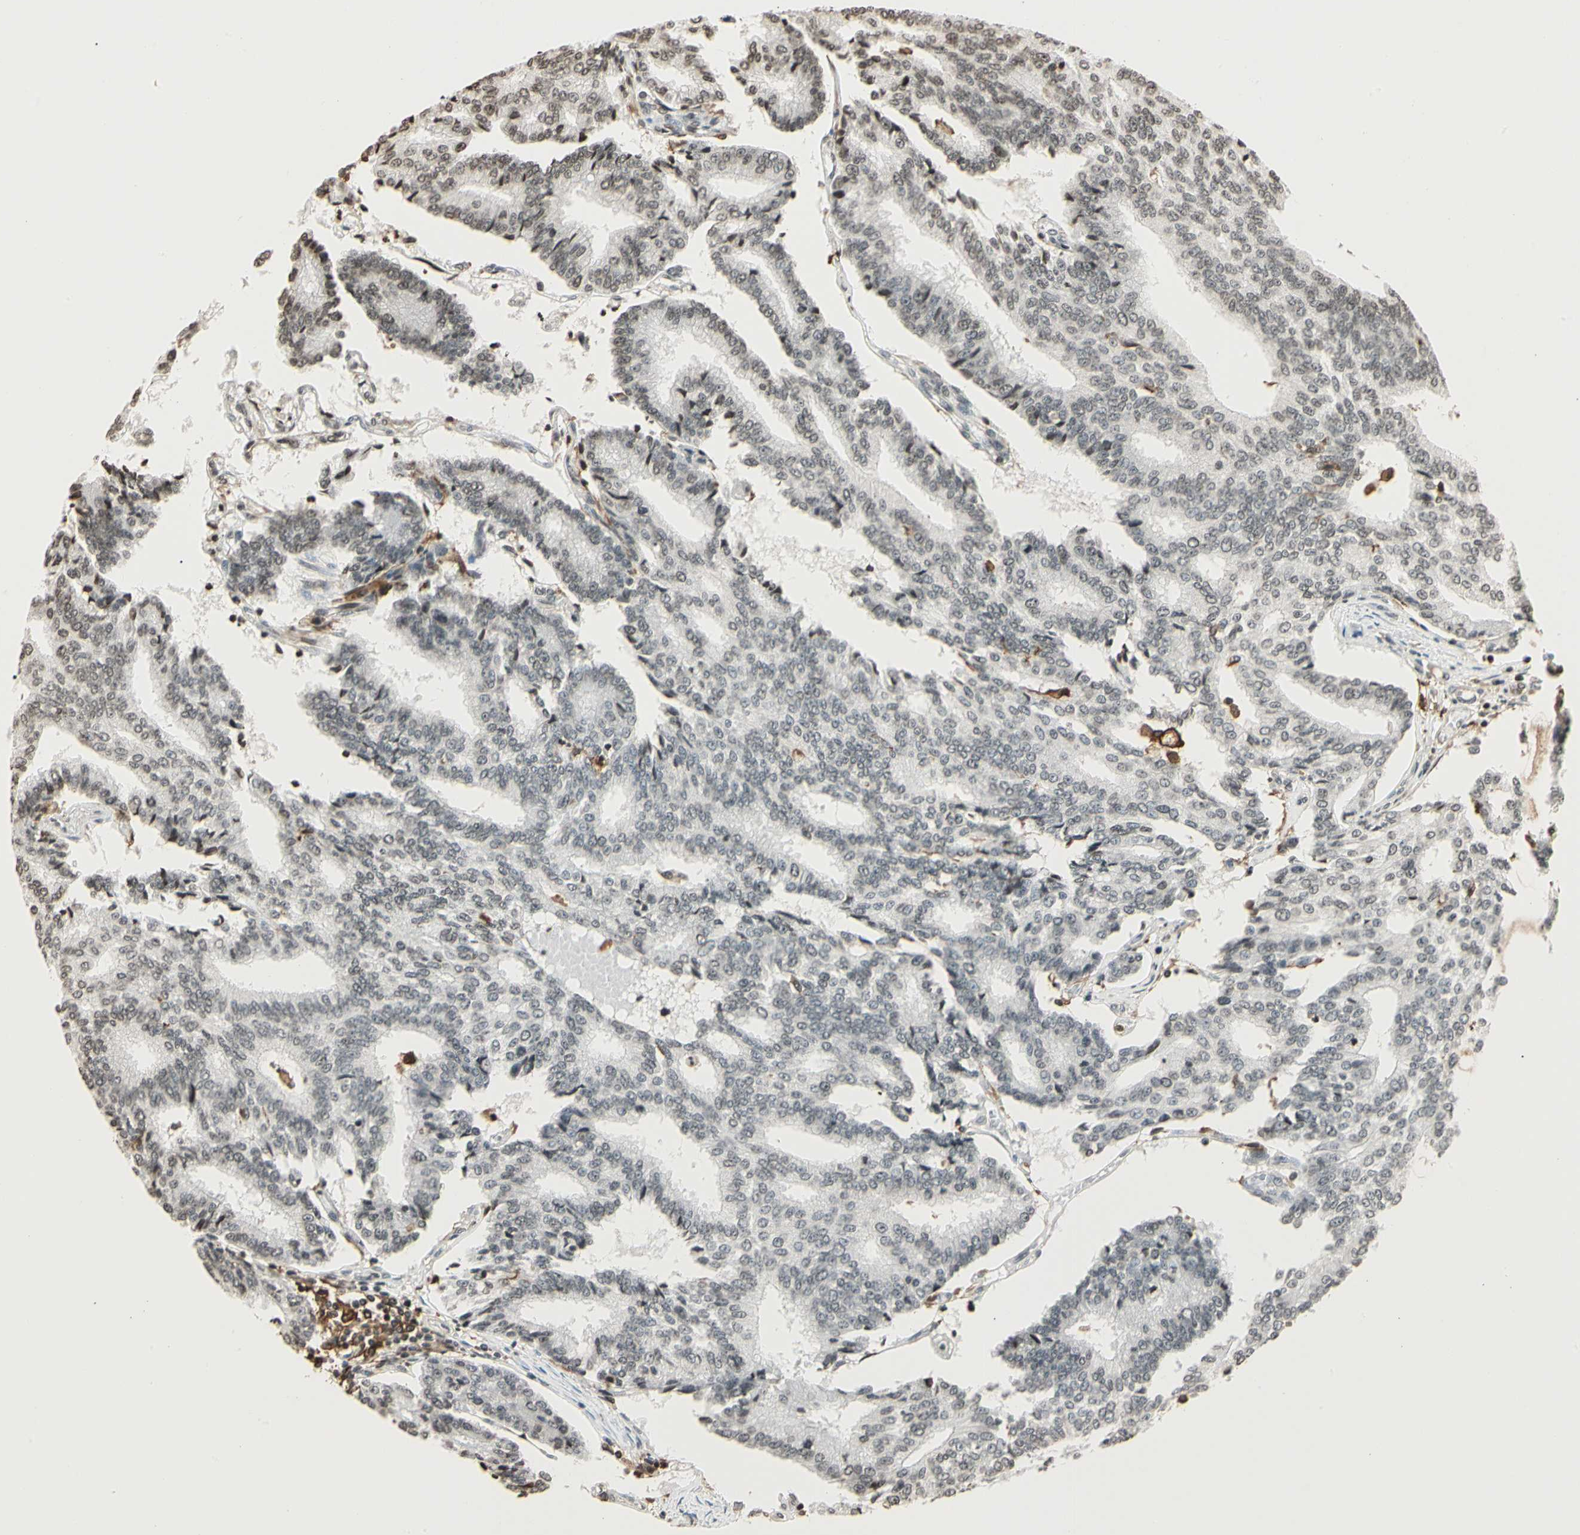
{"staining": {"intensity": "weak", "quantity": "25%-75%", "location": "nuclear"}, "tissue": "prostate cancer", "cell_type": "Tumor cells", "image_type": "cancer", "snomed": [{"axis": "morphology", "description": "Adenocarcinoma, High grade"}, {"axis": "topography", "description": "Prostate"}], "caption": "Brown immunohistochemical staining in human prostate cancer (high-grade adenocarcinoma) displays weak nuclear positivity in about 25%-75% of tumor cells. (DAB (3,3'-diaminobenzidine) = brown stain, brightfield microscopy at high magnification).", "gene": "FER", "patient": {"sex": "male", "age": 55}}